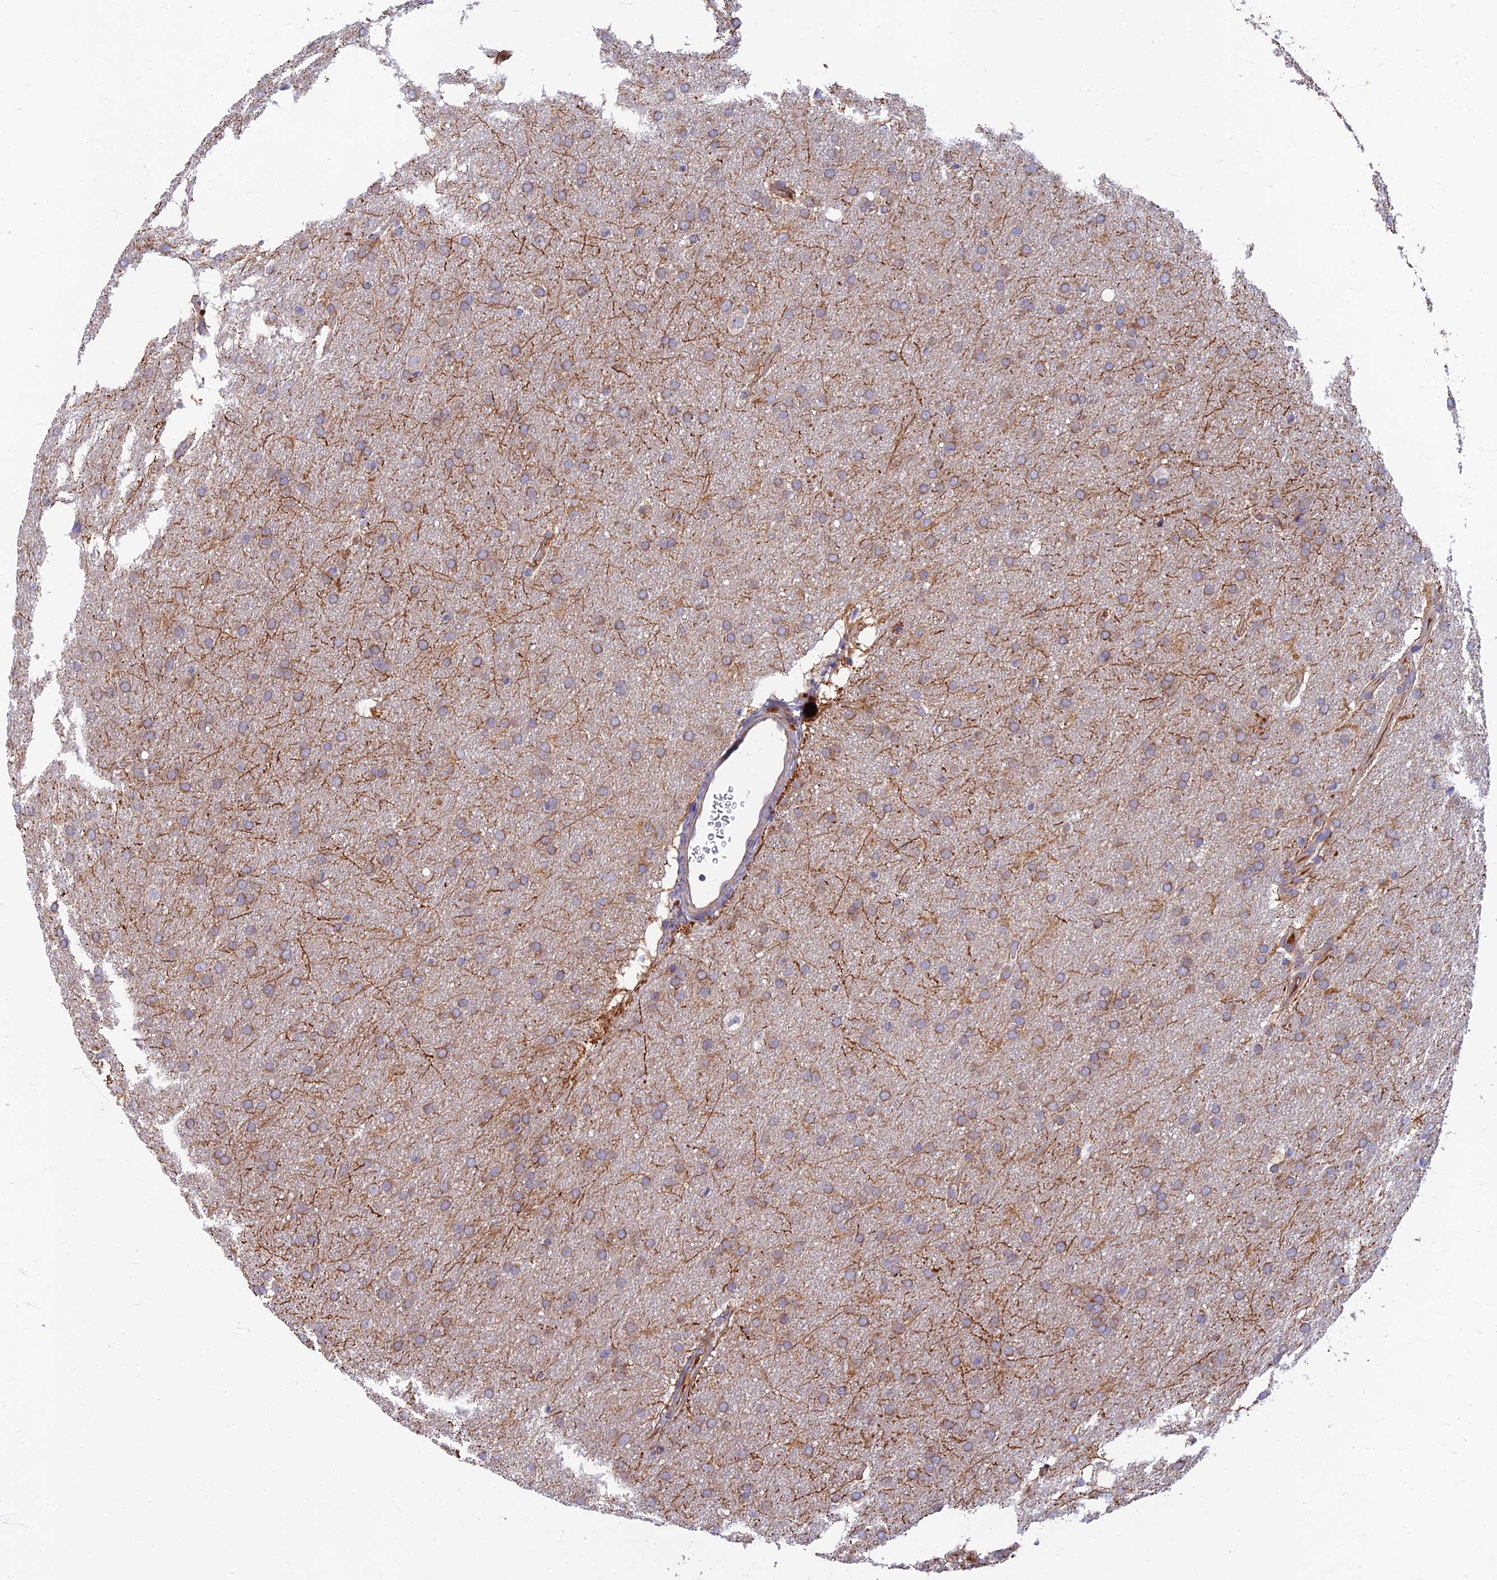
{"staining": {"intensity": "weak", "quantity": ">75%", "location": "cytoplasmic/membranous"}, "tissue": "glioma", "cell_type": "Tumor cells", "image_type": "cancer", "snomed": [{"axis": "morphology", "description": "Glioma, malignant, Low grade"}, {"axis": "topography", "description": "Brain"}], "caption": "Brown immunohistochemical staining in malignant glioma (low-grade) shows weak cytoplasmic/membranous staining in about >75% of tumor cells.", "gene": "SOGA1", "patient": {"sex": "female", "age": 32}}